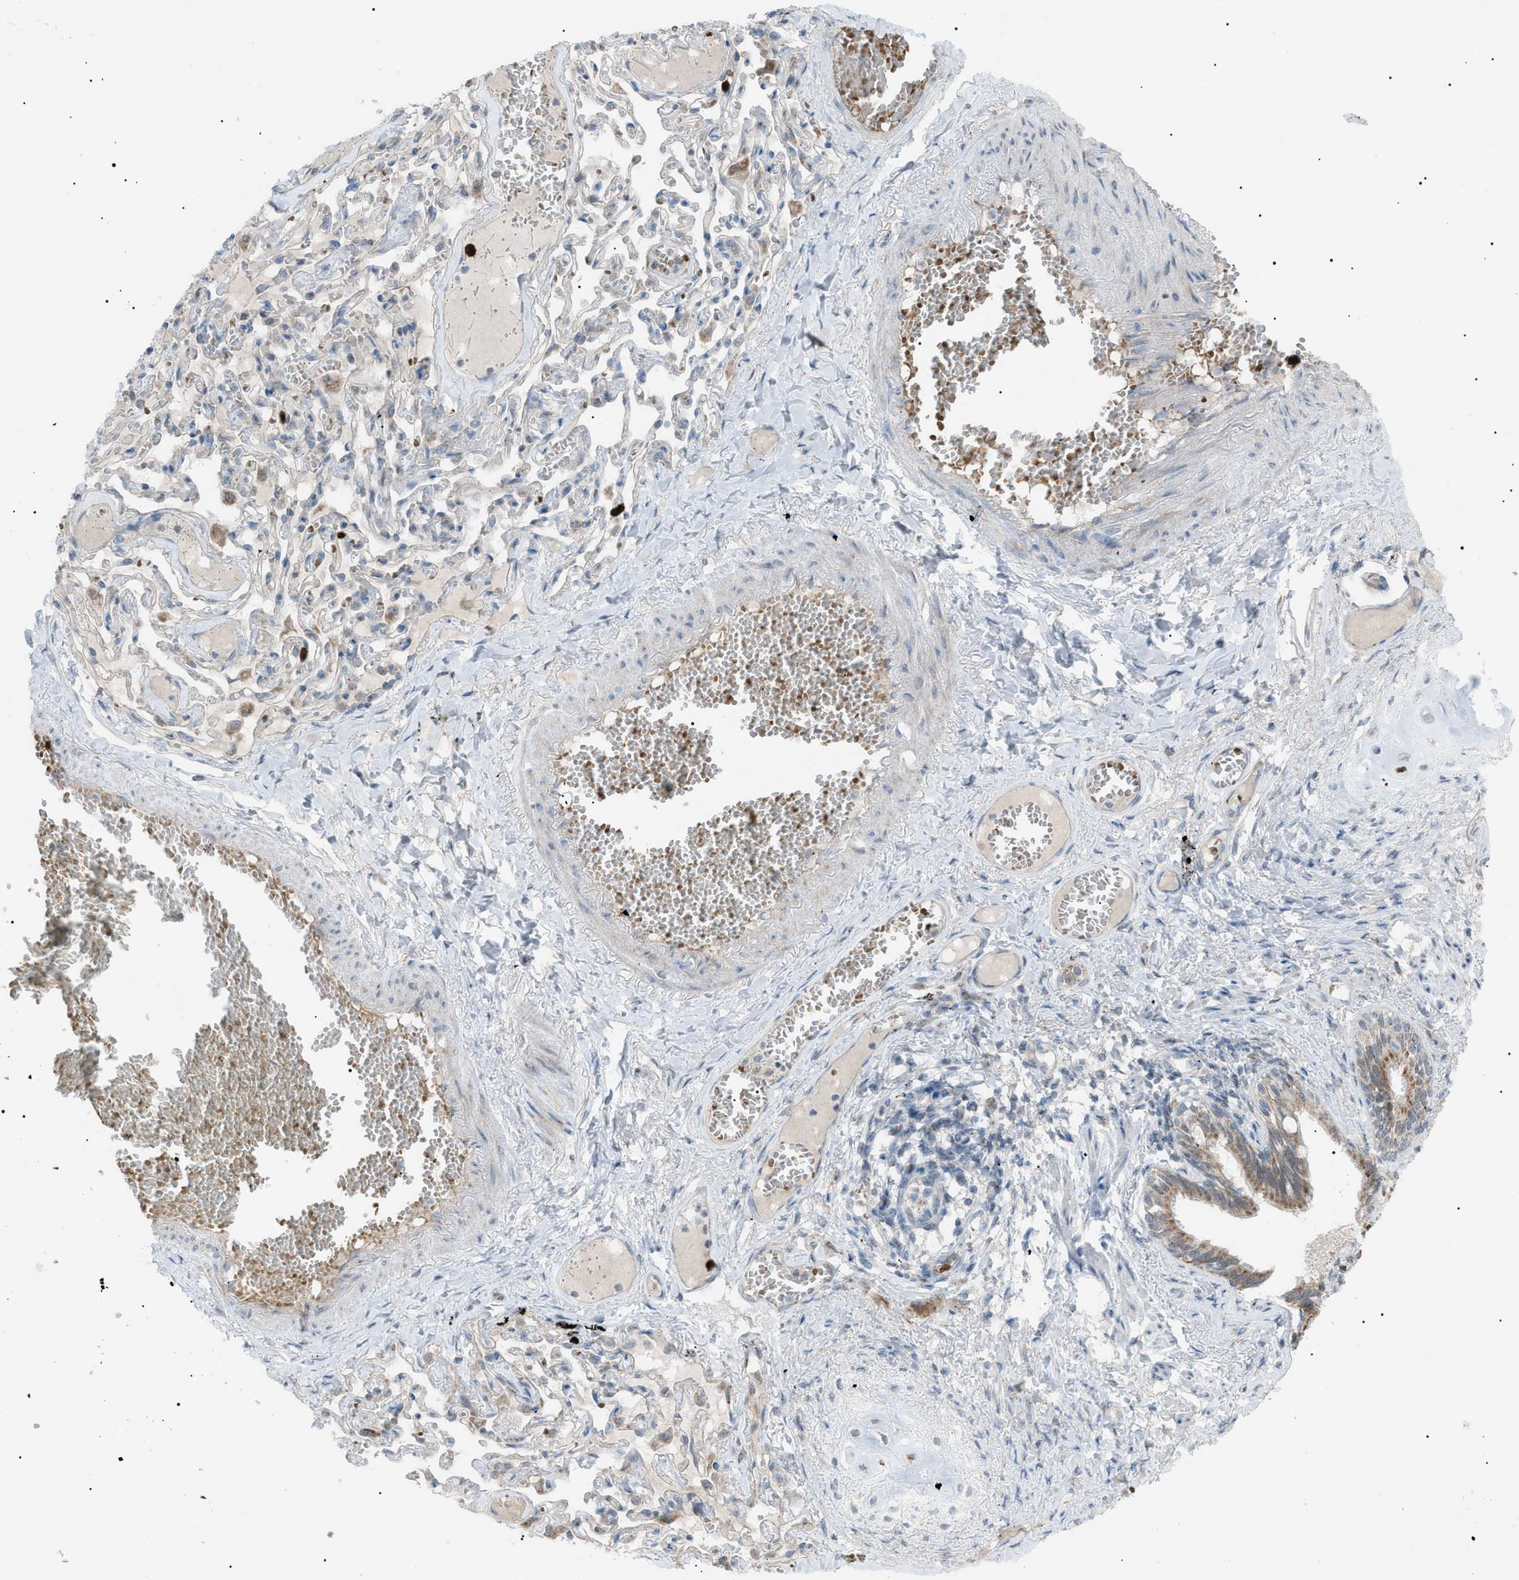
{"staining": {"intensity": "moderate", "quantity": ">75%", "location": "cytoplasmic/membranous"}, "tissue": "bronchus", "cell_type": "Respiratory epithelial cells", "image_type": "normal", "snomed": [{"axis": "morphology", "description": "Normal tissue, NOS"}, {"axis": "morphology", "description": "Inflammation, NOS"}, {"axis": "topography", "description": "Cartilage tissue"}, {"axis": "topography", "description": "Lung"}], "caption": "Respiratory epithelial cells demonstrate moderate cytoplasmic/membranous expression in approximately >75% of cells in benign bronchus.", "gene": "ZNF516", "patient": {"sex": "male", "age": 71}}